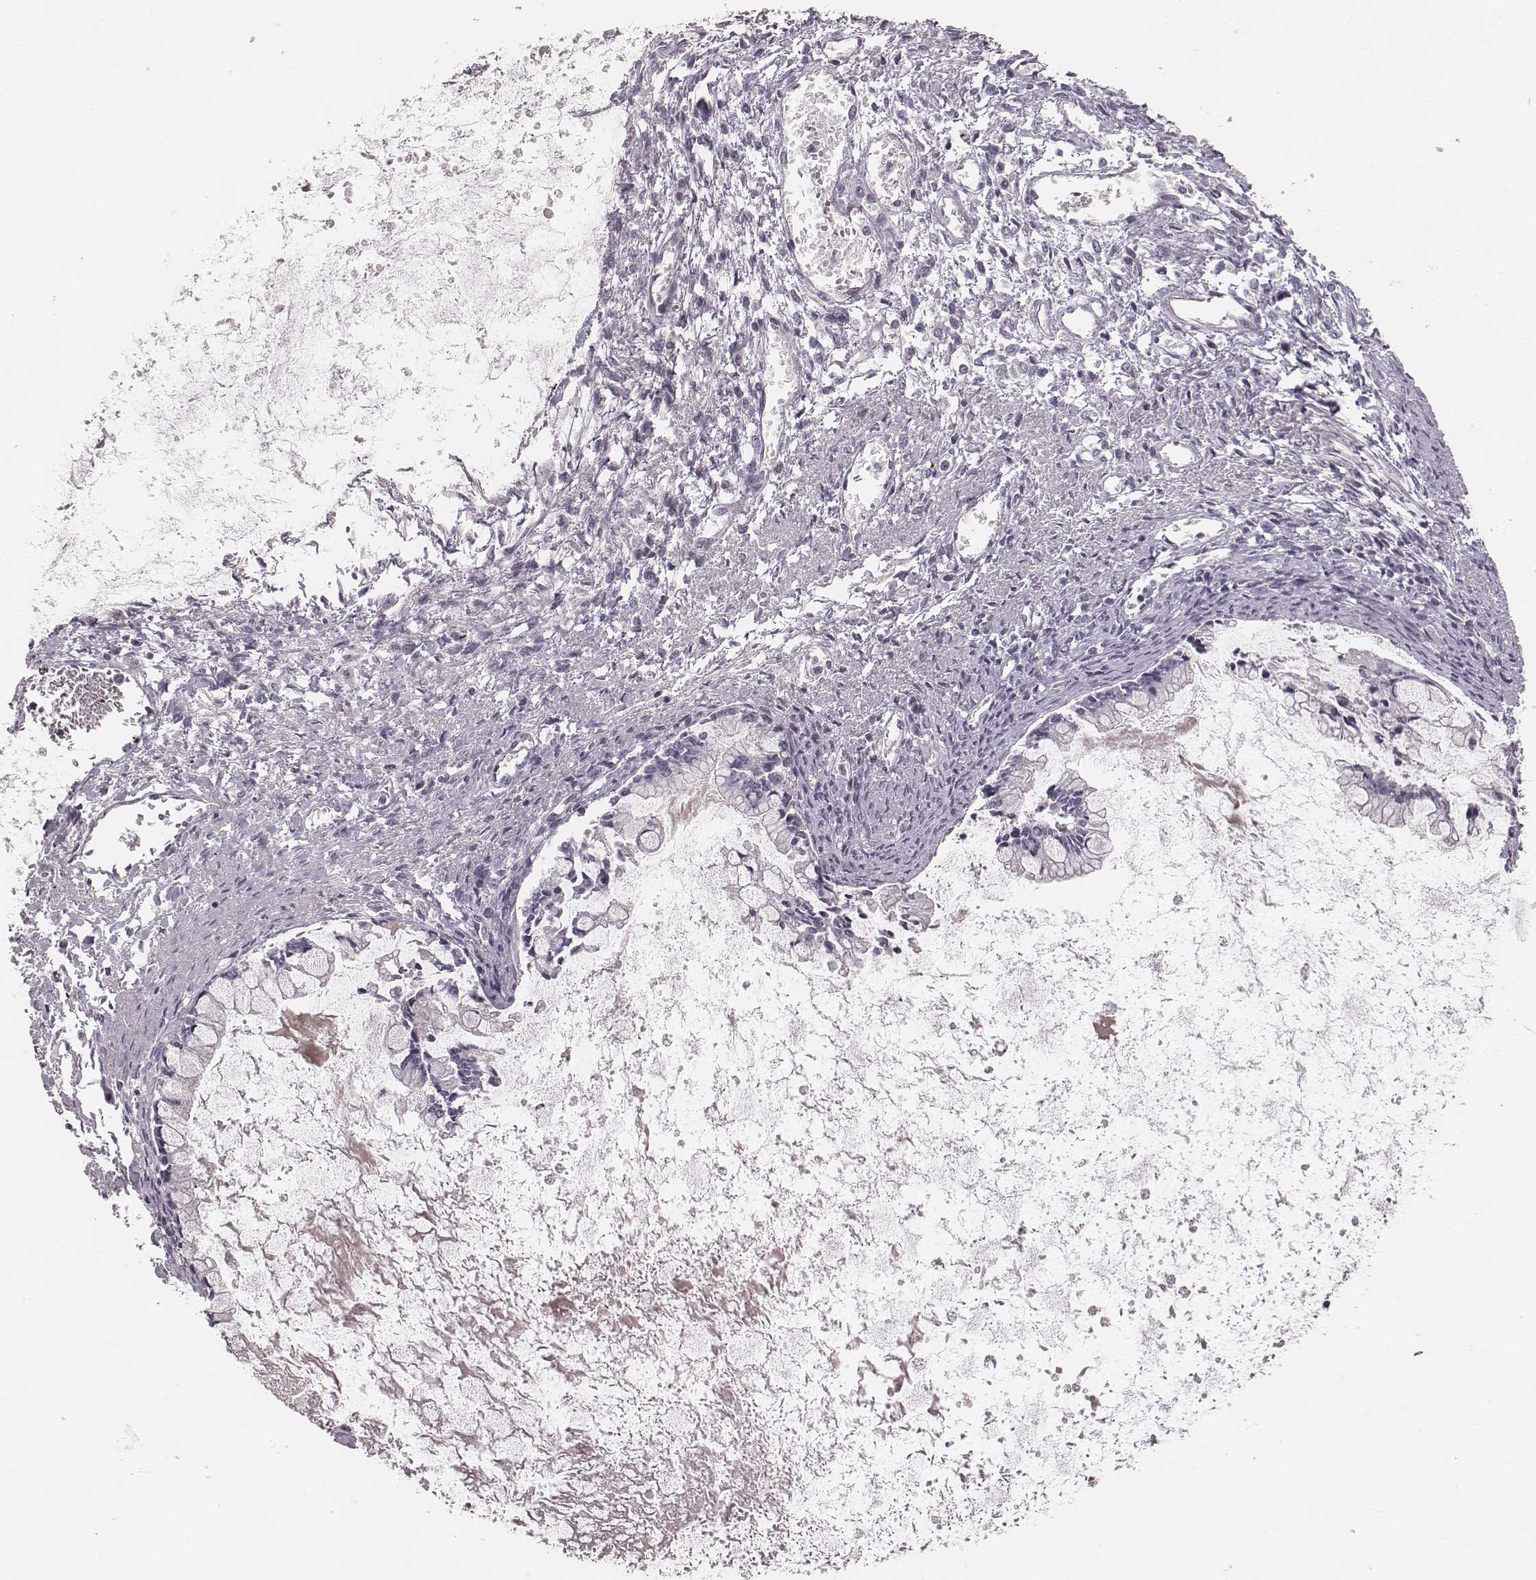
{"staining": {"intensity": "negative", "quantity": "none", "location": "none"}, "tissue": "ovarian cancer", "cell_type": "Tumor cells", "image_type": "cancer", "snomed": [{"axis": "morphology", "description": "Cystadenocarcinoma, mucinous, NOS"}, {"axis": "topography", "description": "Ovary"}], "caption": "IHC image of neoplastic tissue: ovarian cancer (mucinous cystadenocarcinoma) stained with DAB (3,3'-diaminobenzidine) reveals no significant protein expression in tumor cells. (DAB IHC, high magnification).", "gene": "S100Z", "patient": {"sex": "female", "age": 67}}